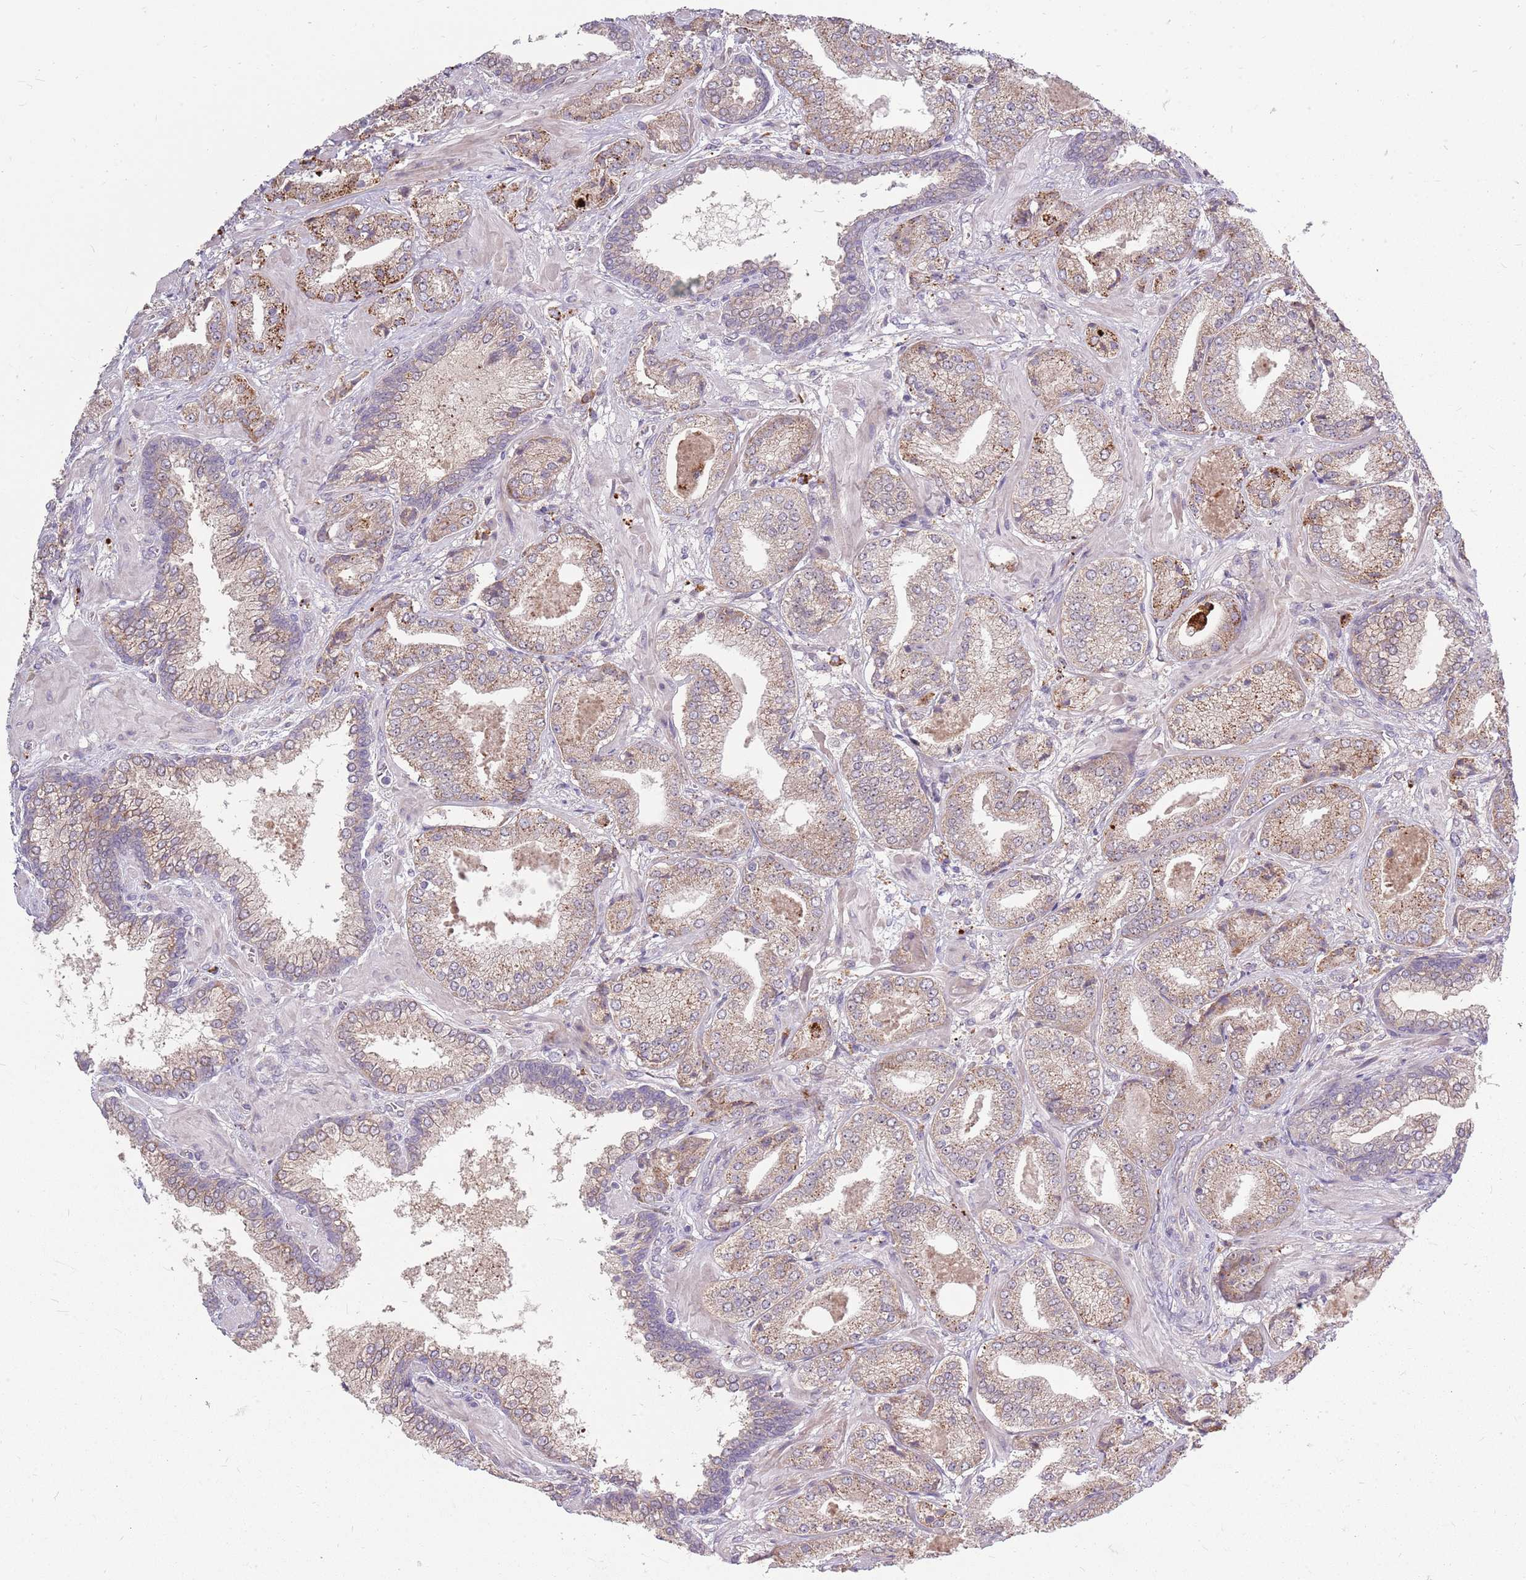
{"staining": {"intensity": "weak", "quantity": "25%-75%", "location": "cytoplasmic/membranous"}, "tissue": "prostate cancer", "cell_type": "Tumor cells", "image_type": "cancer", "snomed": [{"axis": "morphology", "description": "Adenocarcinoma, High grade"}, {"axis": "topography", "description": "Prostate"}], "caption": "Brown immunohistochemical staining in human adenocarcinoma (high-grade) (prostate) reveals weak cytoplasmic/membranous positivity in about 25%-75% of tumor cells.", "gene": "PPP1R27", "patient": {"sex": "male", "age": 63}}